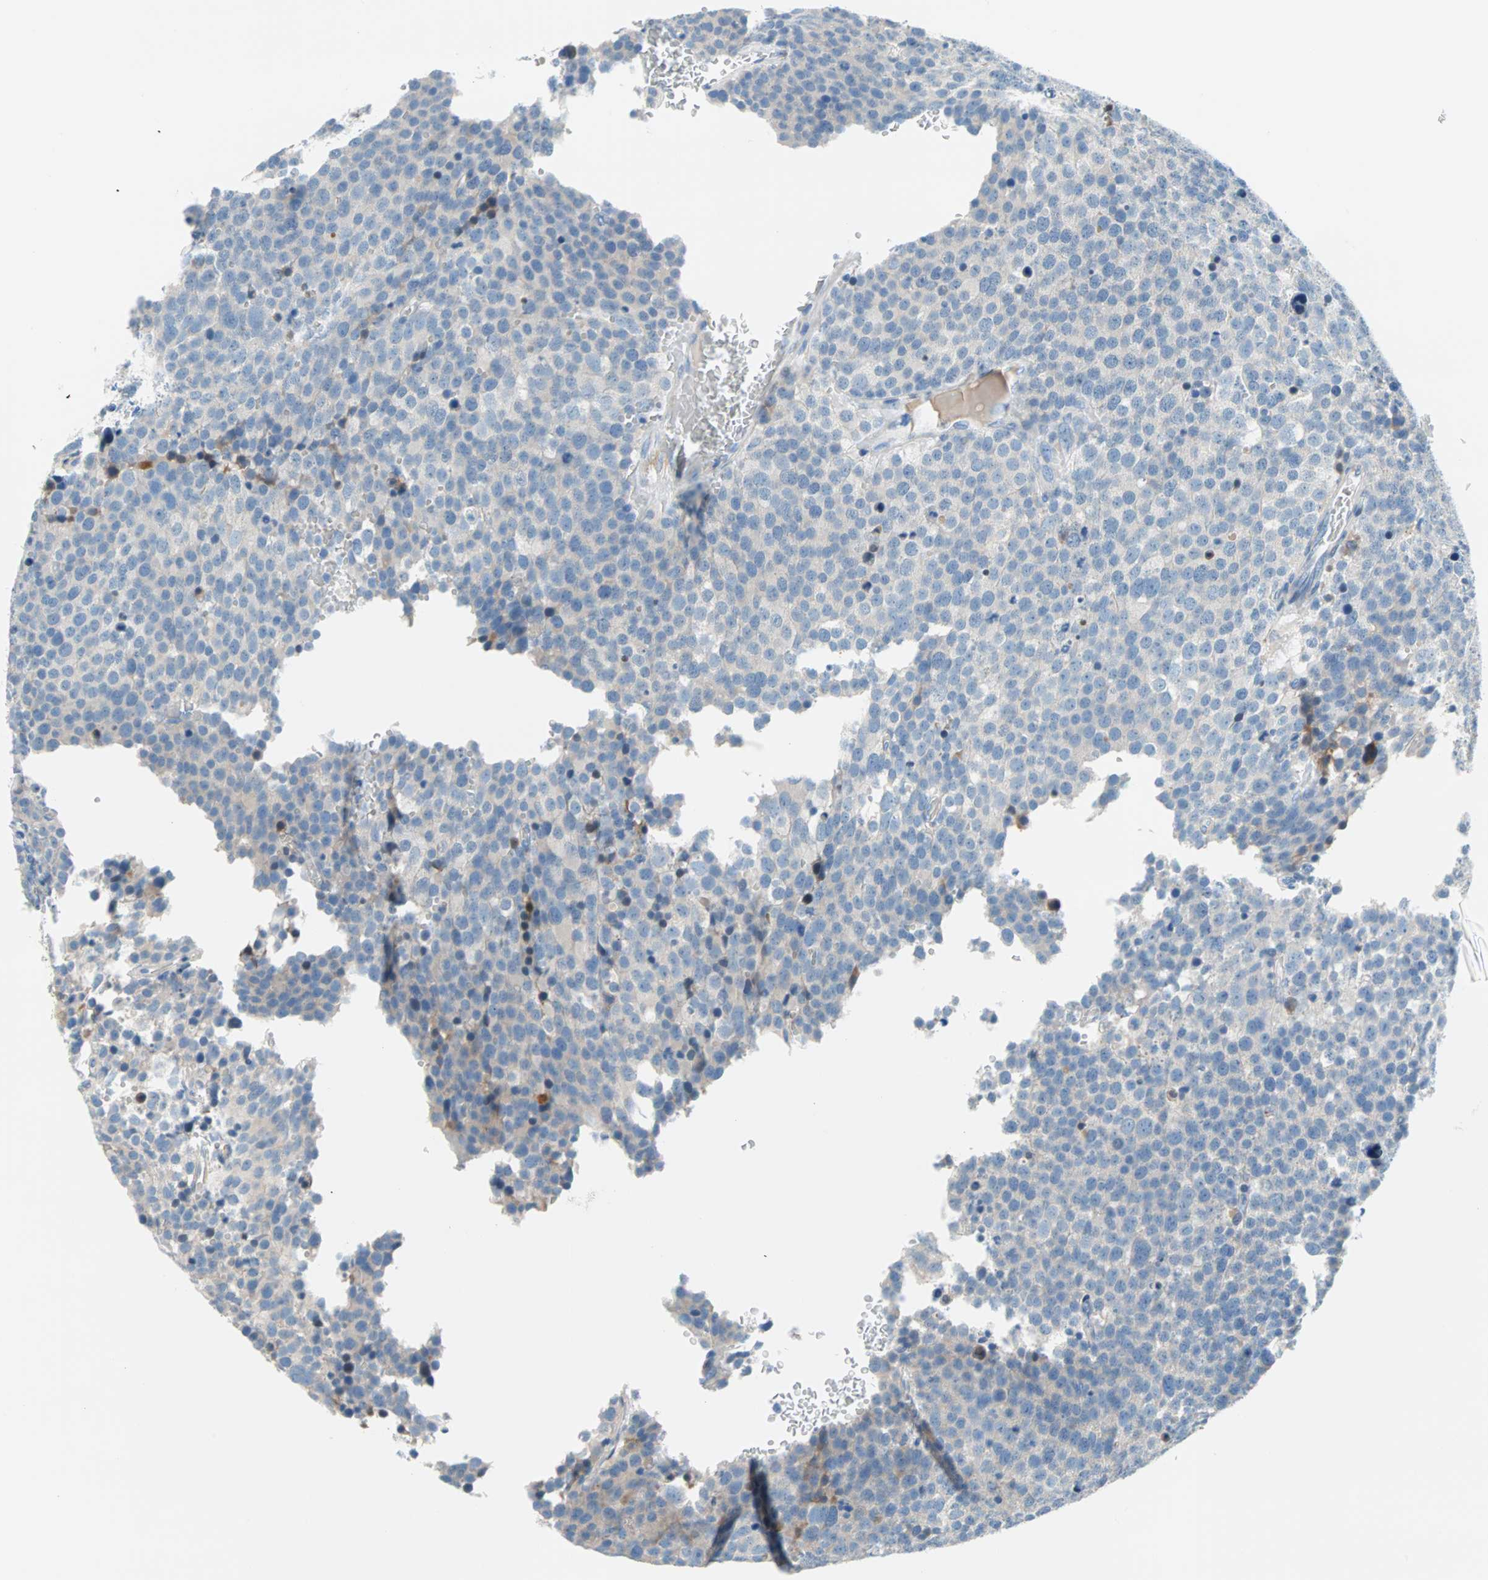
{"staining": {"intensity": "negative", "quantity": "none", "location": "none"}, "tissue": "testis cancer", "cell_type": "Tumor cells", "image_type": "cancer", "snomed": [{"axis": "morphology", "description": "Seminoma, NOS"}, {"axis": "topography", "description": "Testis"}], "caption": "Testis cancer (seminoma) was stained to show a protein in brown. There is no significant expression in tumor cells.", "gene": "TMEM163", "patient": {"sex": "male", "age": 71}}